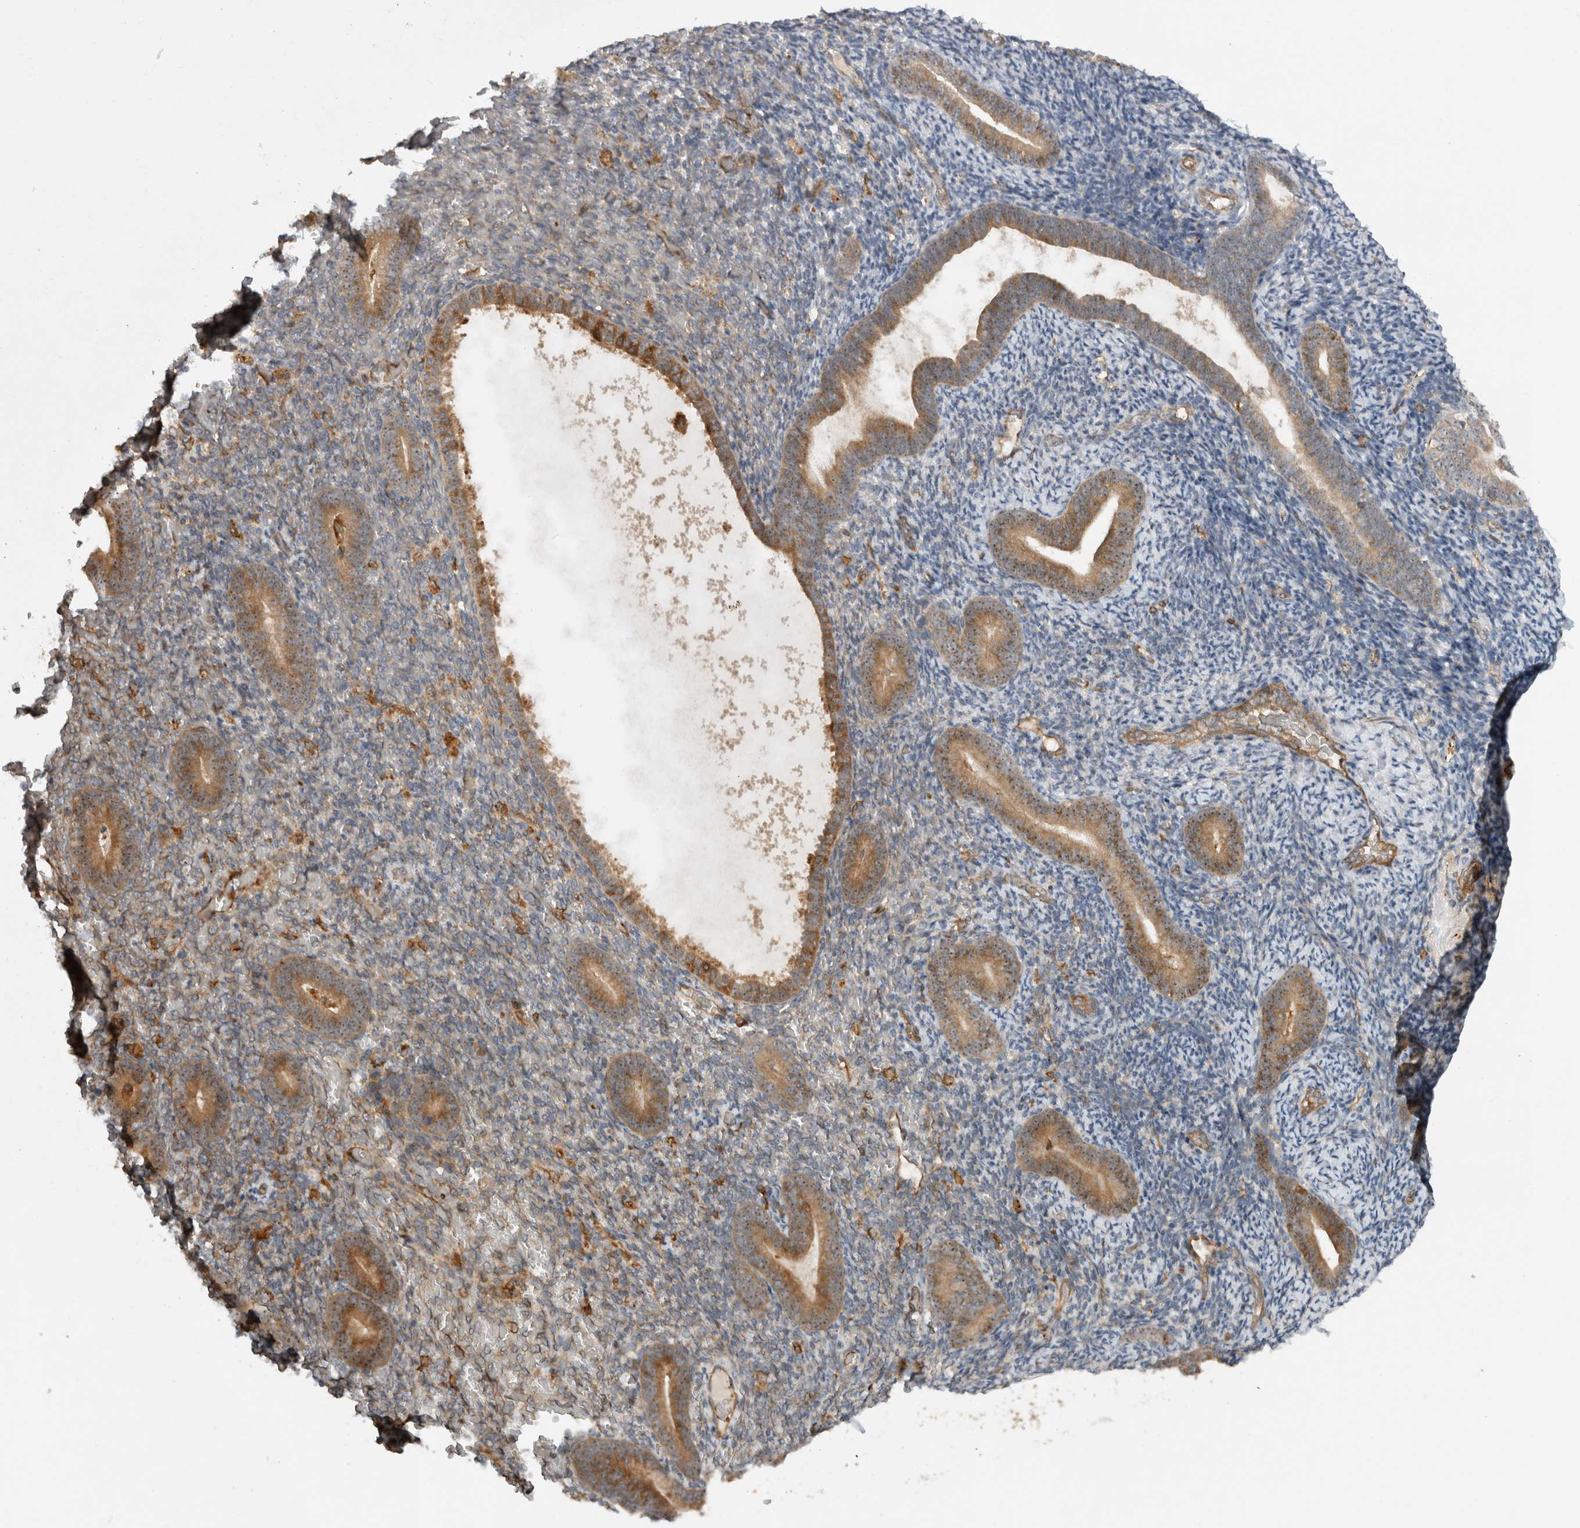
{"staining": {"intensity": "negative", "quantity": "none", "location": "none"}, "tissue": "endometrium", "cell_type": "Cells in endometrial stroma", "image_type": "normal", "snomed": [{"axis": "morphology", "description": "Normal tissue, NOS"}, {"axis": "topography", "description": "Endometrium"}], "caption": "Protein analysis of normal endometrium exhibits no significant staining in cells in endometrial stroma.", "gene": "WASF2", "patient": {"sex": "female", "age": 51}}